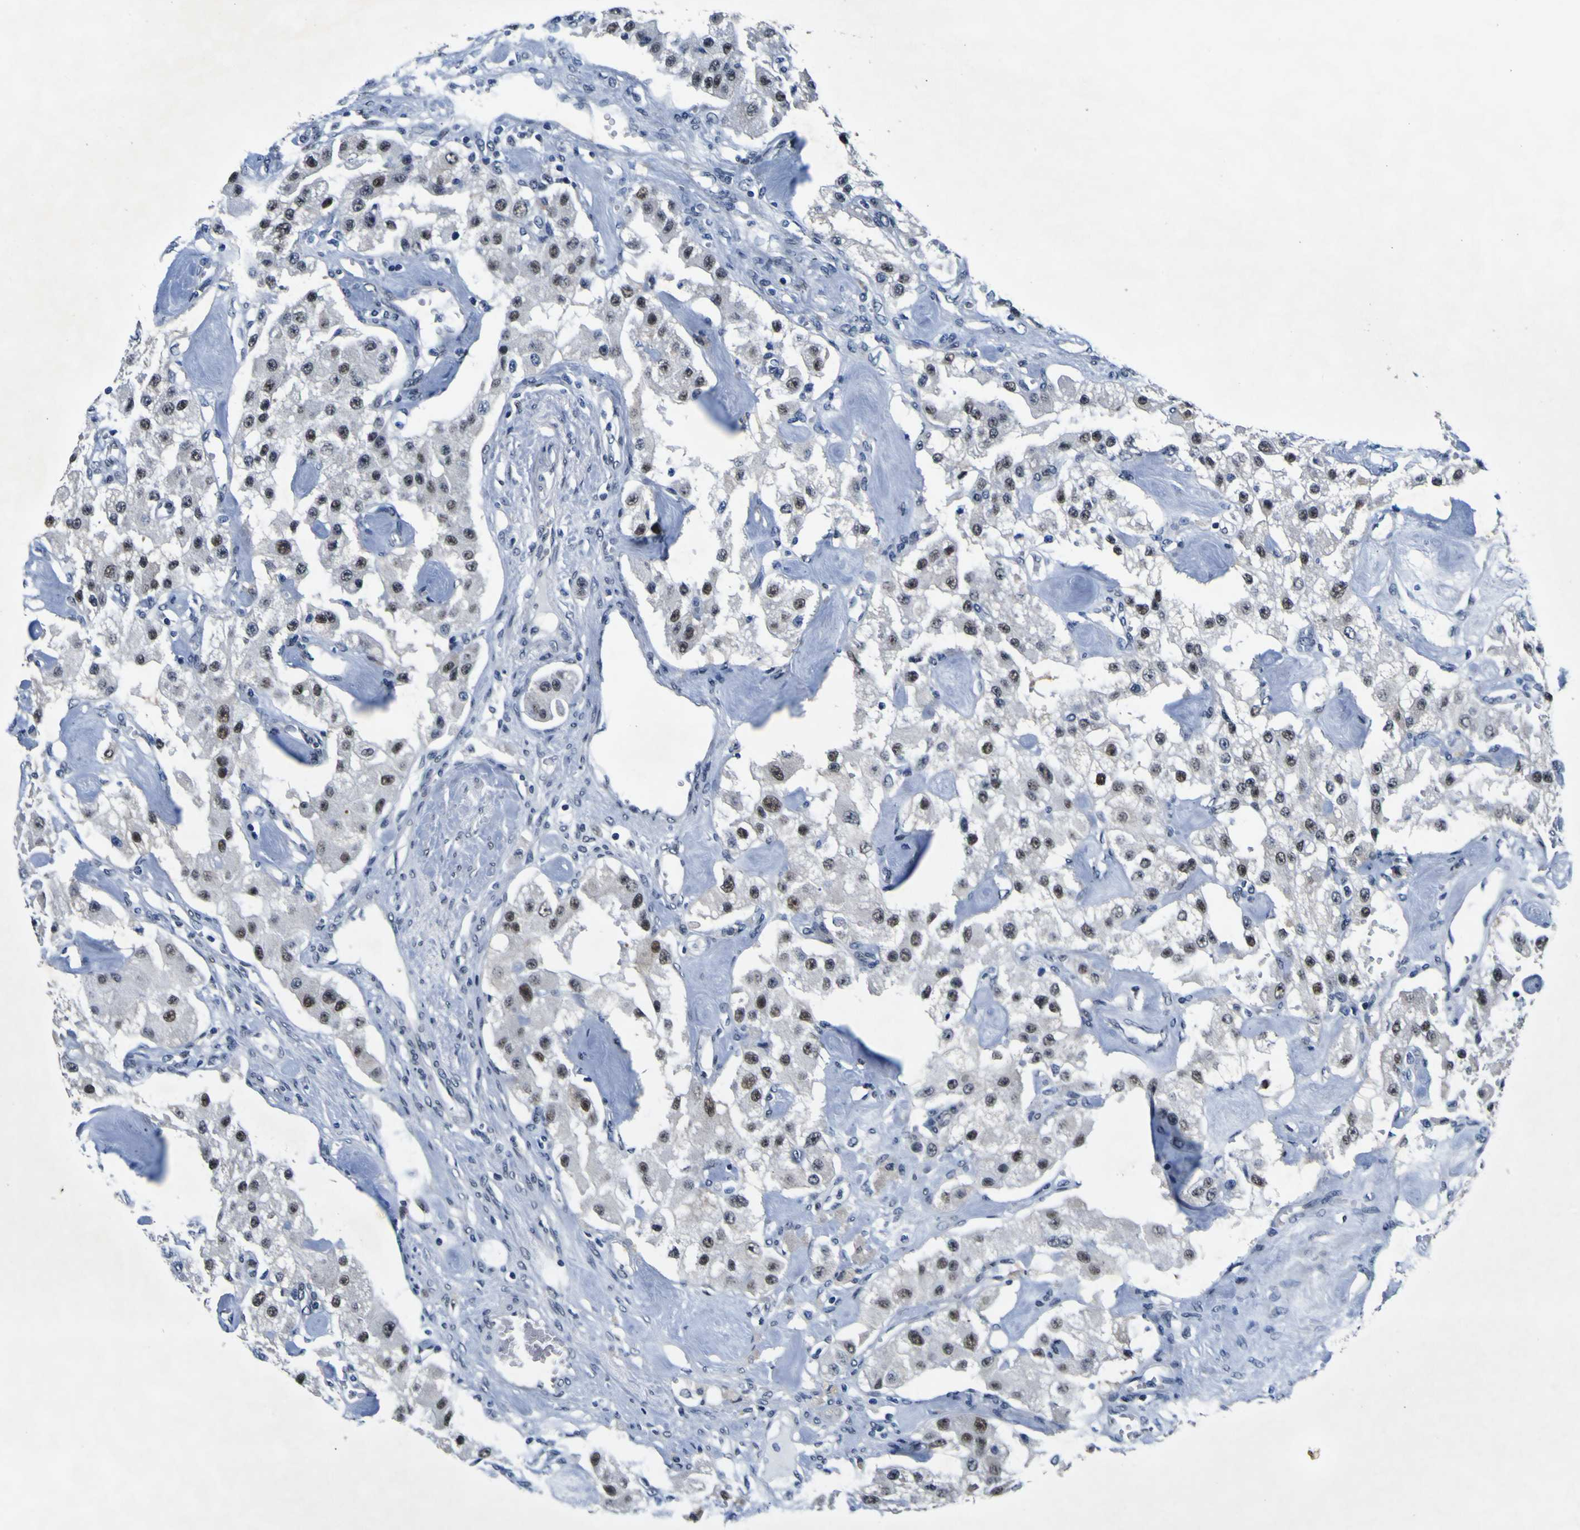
{"staining": {"intensity": "moderate", "quantity": ">75%", "location": "nuclear"}, "tissue": "carcinoid", "cell_type": "Tumor cells", "image_type": "cancer", "snomed": [{"axis": "morphology", "description": "Carcinoid, malignant, NOS"}, {"axis": "topography", "description": "Pancreas"}], "caption": "A histopathology image of carcinoid stained for a protein demonstrates moderate nuclear brown staining in tumor cells.", "gene": "CUL4B", "patient": {"sex": "male", "age": 41}}